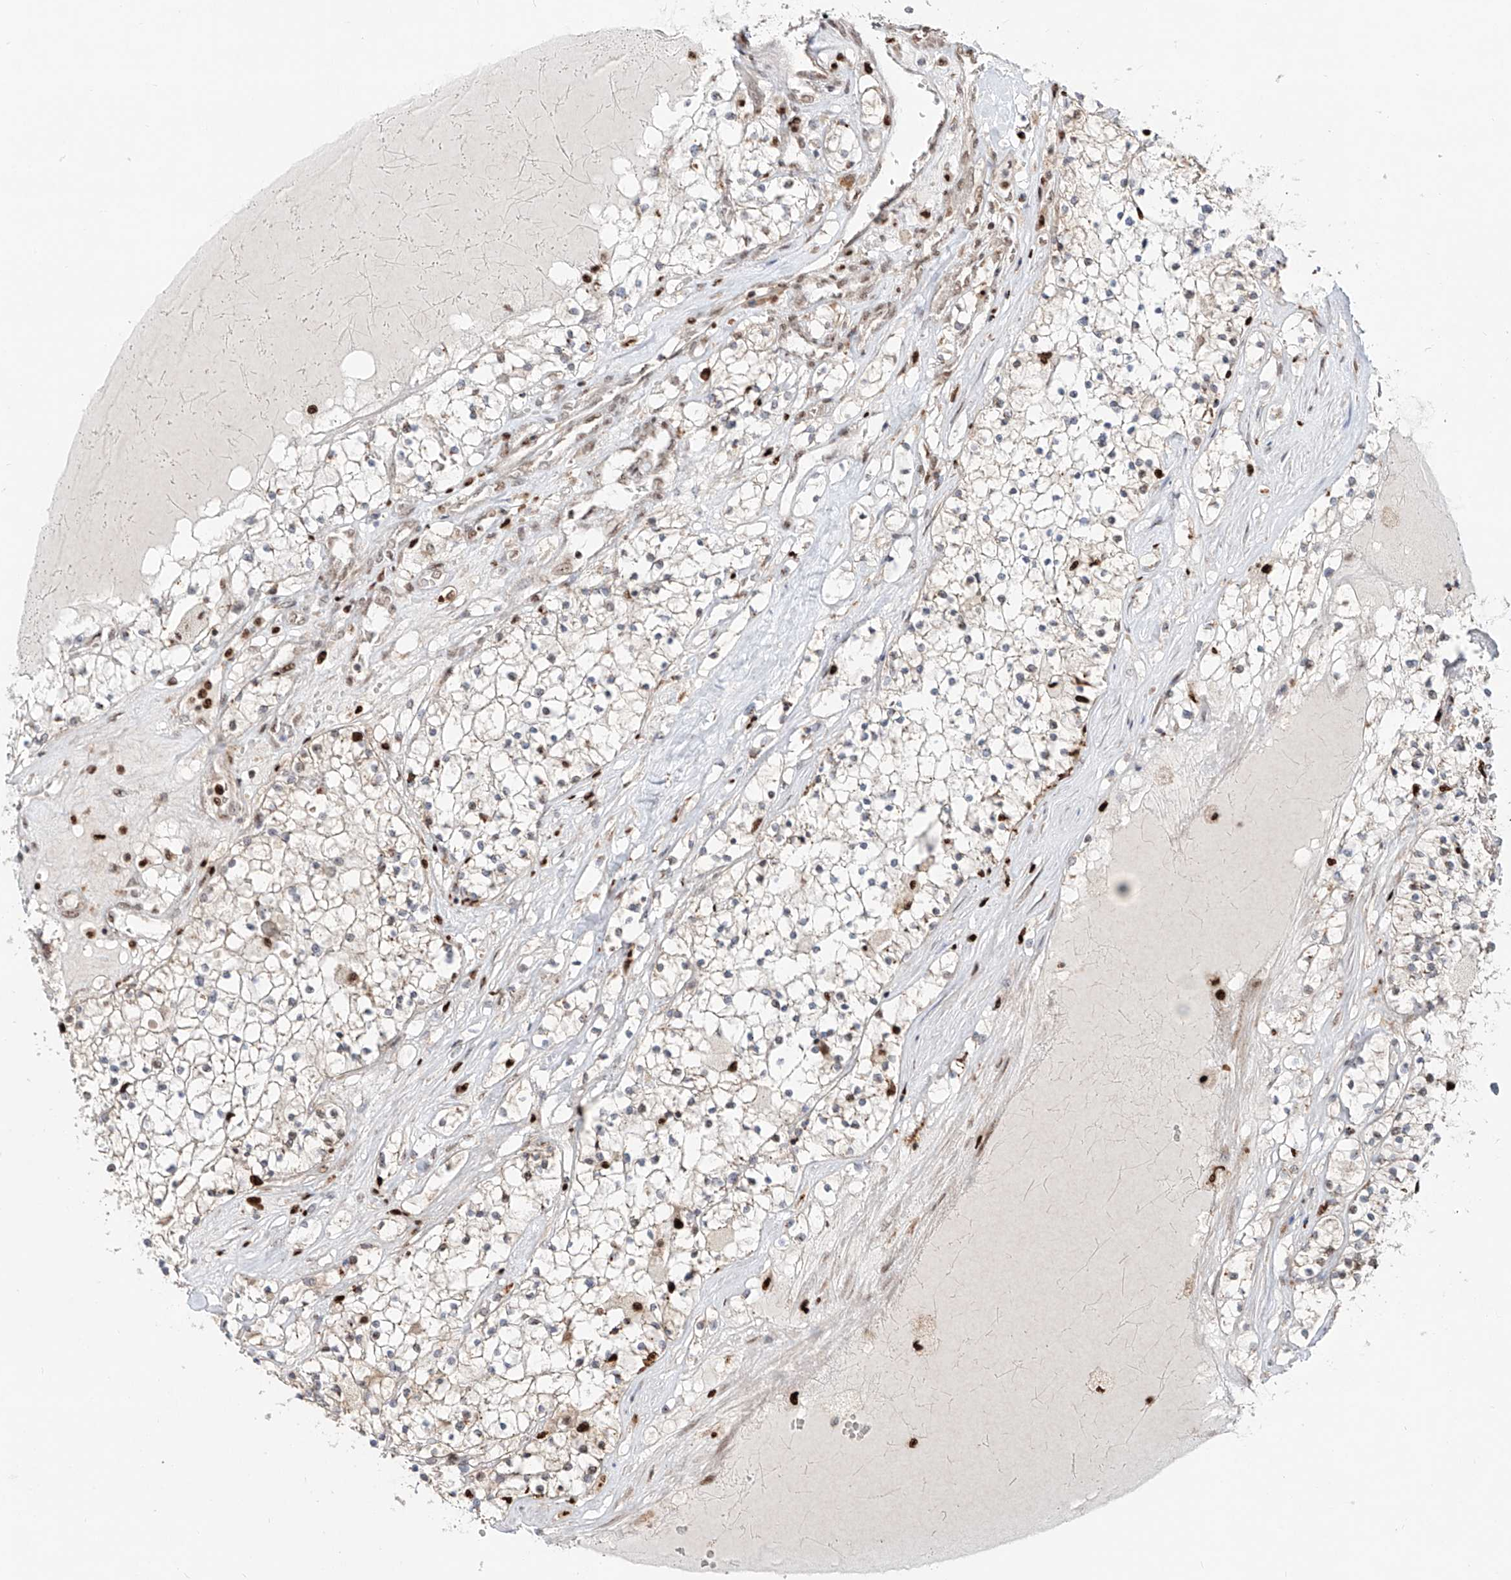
{"staining": {"intensity": "negative", "quantity": "none", "location": "none"}, "tissue": "renal cancer", "cell_type": "Tumor cells", "image_type": "cancer", "snomed": [{"axis": "morphology", "description": "Normal tissue, NOS"}, {"axis": "morphology", "description": "Adenocarcinoma, NOS"}, {"axis": "topography", "description": "Kidney"}], "caption": "IHC histopathology image of neoplastic tissue: human adenocarcinoma (renal) stained with DAB displays no significant protein expression in tumor cells.", "gene": "DZIP1L", "patient": {"sex": "male", "age": 68}}